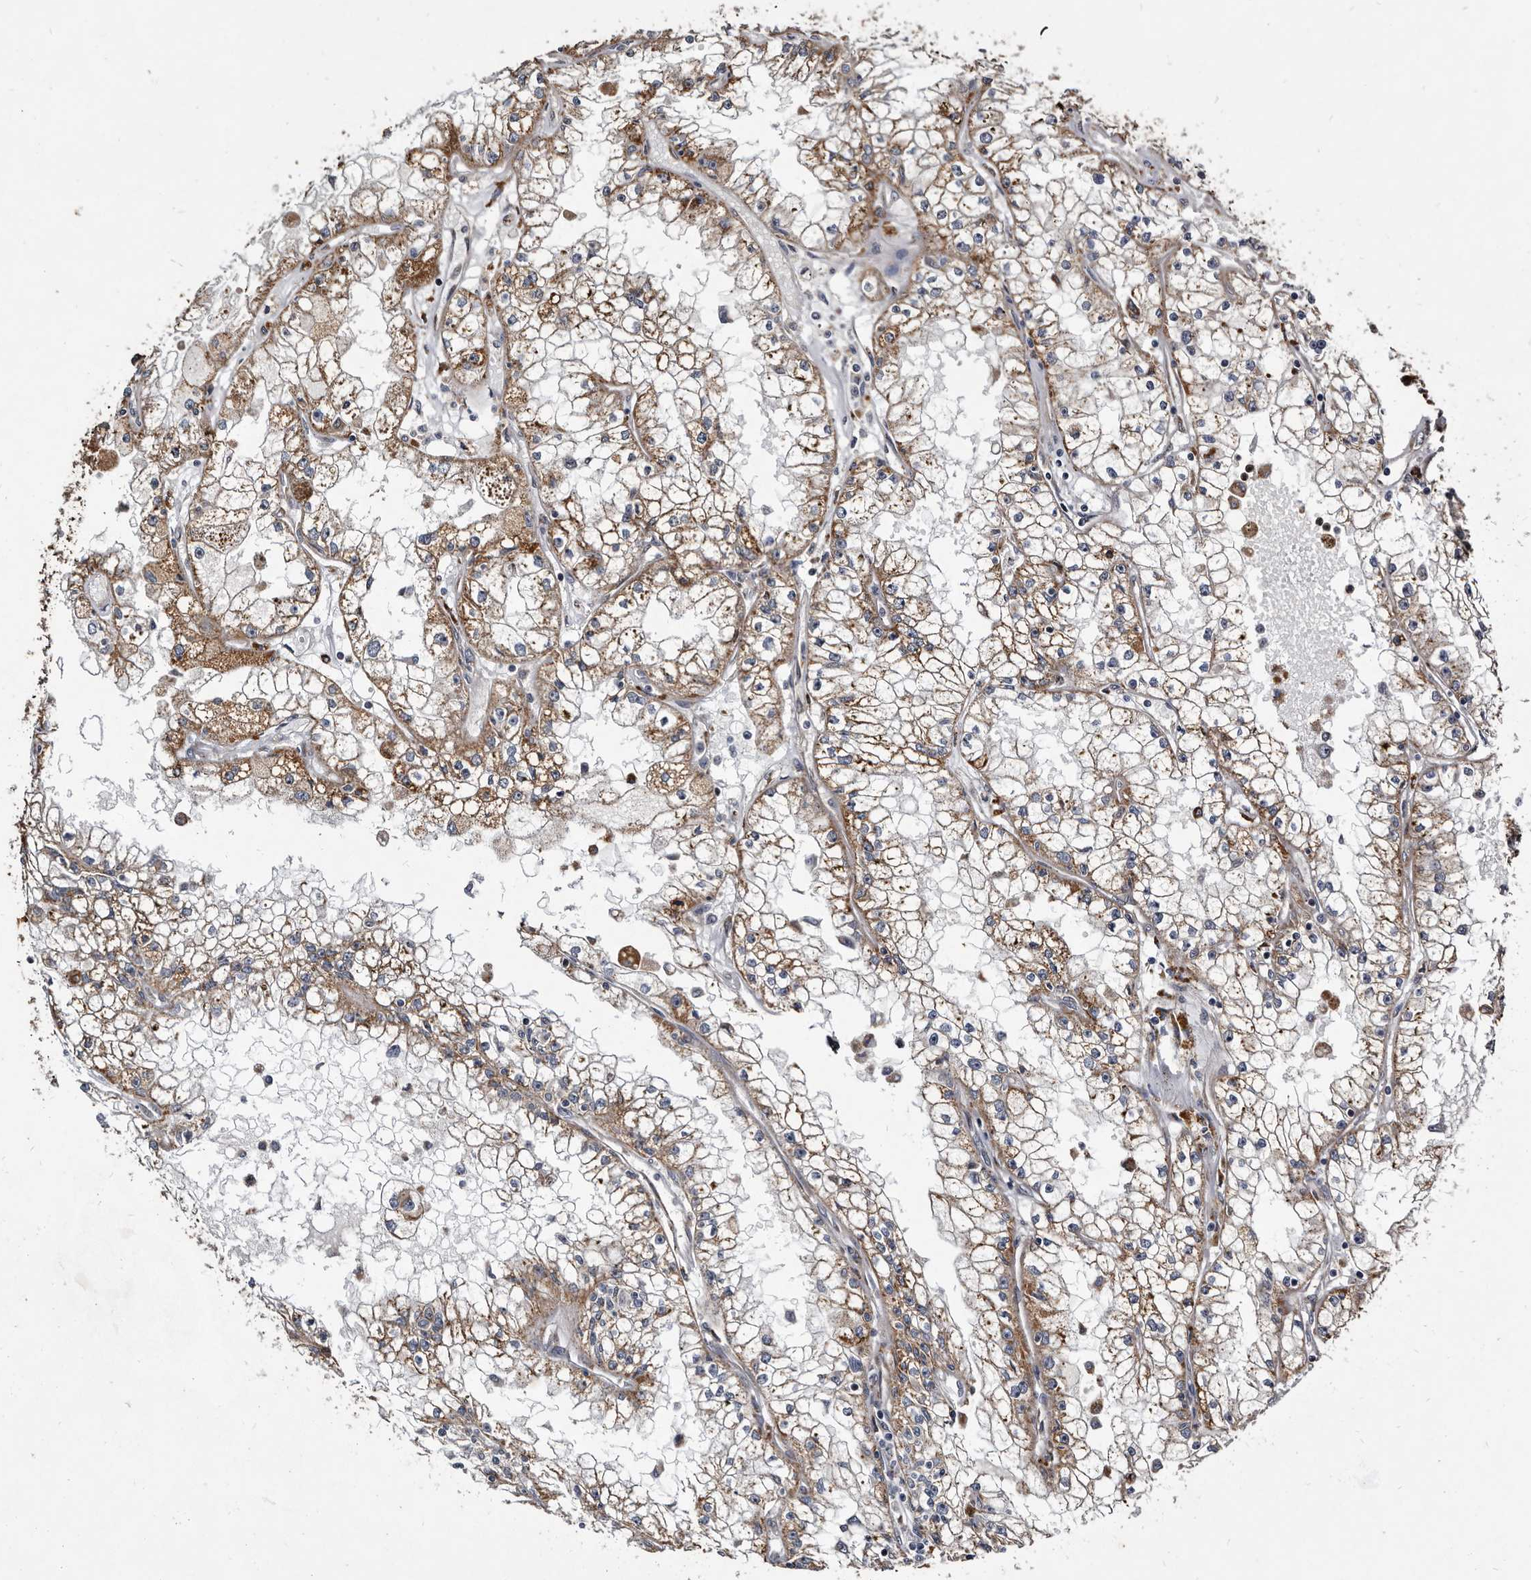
{"staining": {"intensity": "moderate", "quantity": ">75%", "location": "cytoplasmic/membranous"}, "tissue": "renal cancer", "cell_type": "Tumor cells", "image_type": "cancer", "snomed": [{"axis": "morphology", "description": "Adenocarcinoma, NOS"}, {"axis": "topography", "description": "Kidney"}], "caption": "Protein staining of adenocarcinoma (renal) tissue displays moderate cytoplasmic/membranous staining in approximately >75% of tumor cells.", "gene": "CTSA", "patient": {"sex": "male", "age": 56}}